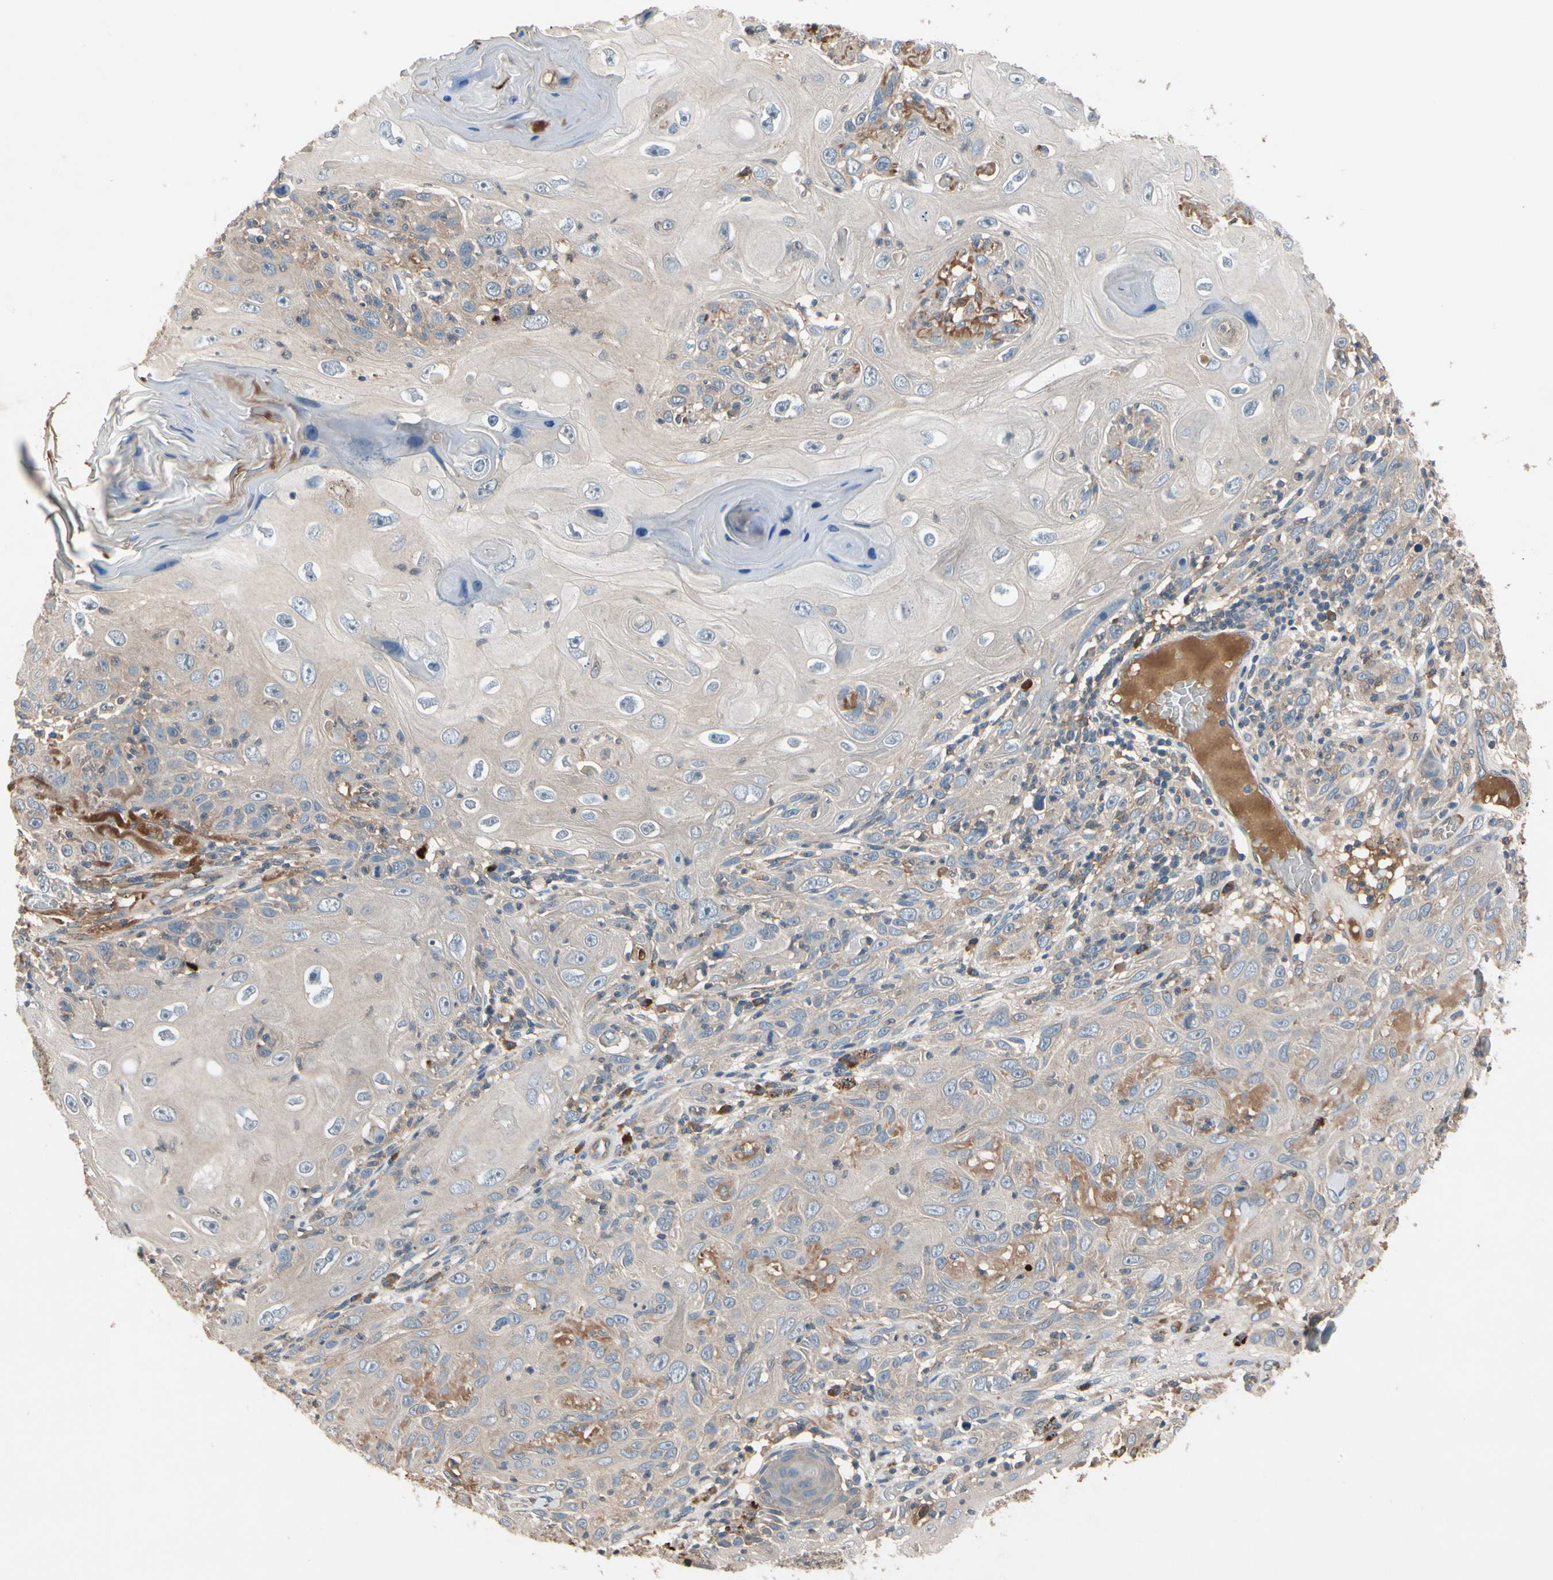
{"staining": {"intensity": "weak", "quantity": "25%-75%", "location": "cytoplasmic/membranous"}, "tissue": "skin cancer", "cell_type": "Tumor cells", "image_type": "cancer", "snomed": [{"axis": "morphology", "description": "Squamous cell carcinoma, NOS"}, {"axis": "topography", "description": "Skin"}], "caption": "Weak cytoplasmic/membranous expression is present in approximately 25%-75% of tumor cells in skin cancer.", "gene": "IL1RL1", "patient": {"sex": "female", "age": 88}}